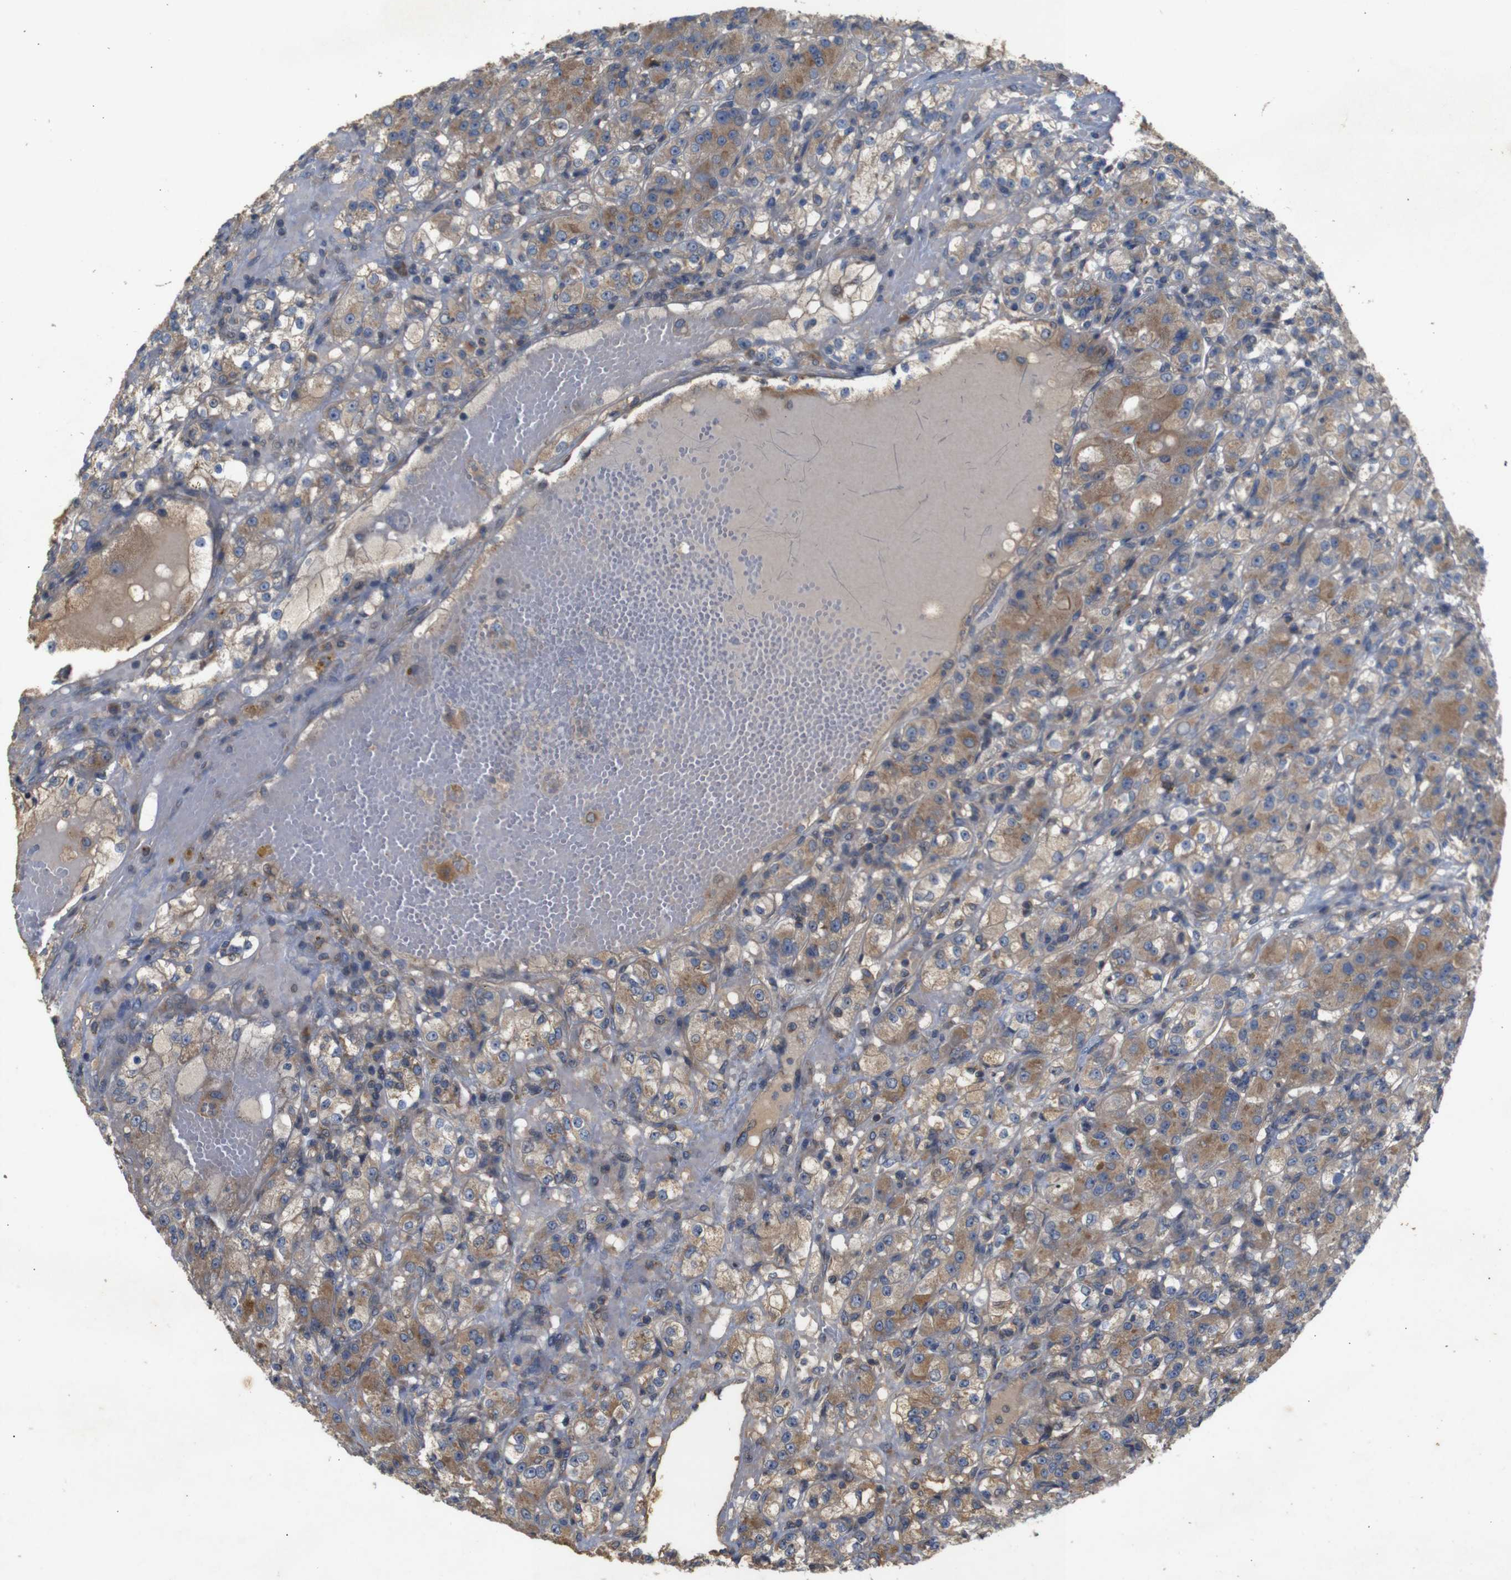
{"staining": {"intensity": "moderate", "quantity": ">75%", "location": "cytoplasmic/membranous"}, "tissue": "renal cancer", "cell_type": "Tumor cells", "image_type": "cancer", "snomed": [{"axis": "morphology", "description": "Normal tissue, NOS"}, {"axis": "morphology", "description": "Adenocarcinoma, NOS"}, {"axis": "topography", "description": "Kidney"}], "caption": "The micrograph displays staining of renal cancer, revealing moderate cytoplasmic/membranous protein positivity (brown color) within tumor cells. (DAB IHC with brightfield microscopy, high magnification).", "gene": "PTPN1", "patient": {"sex": "male", "age": 61}}